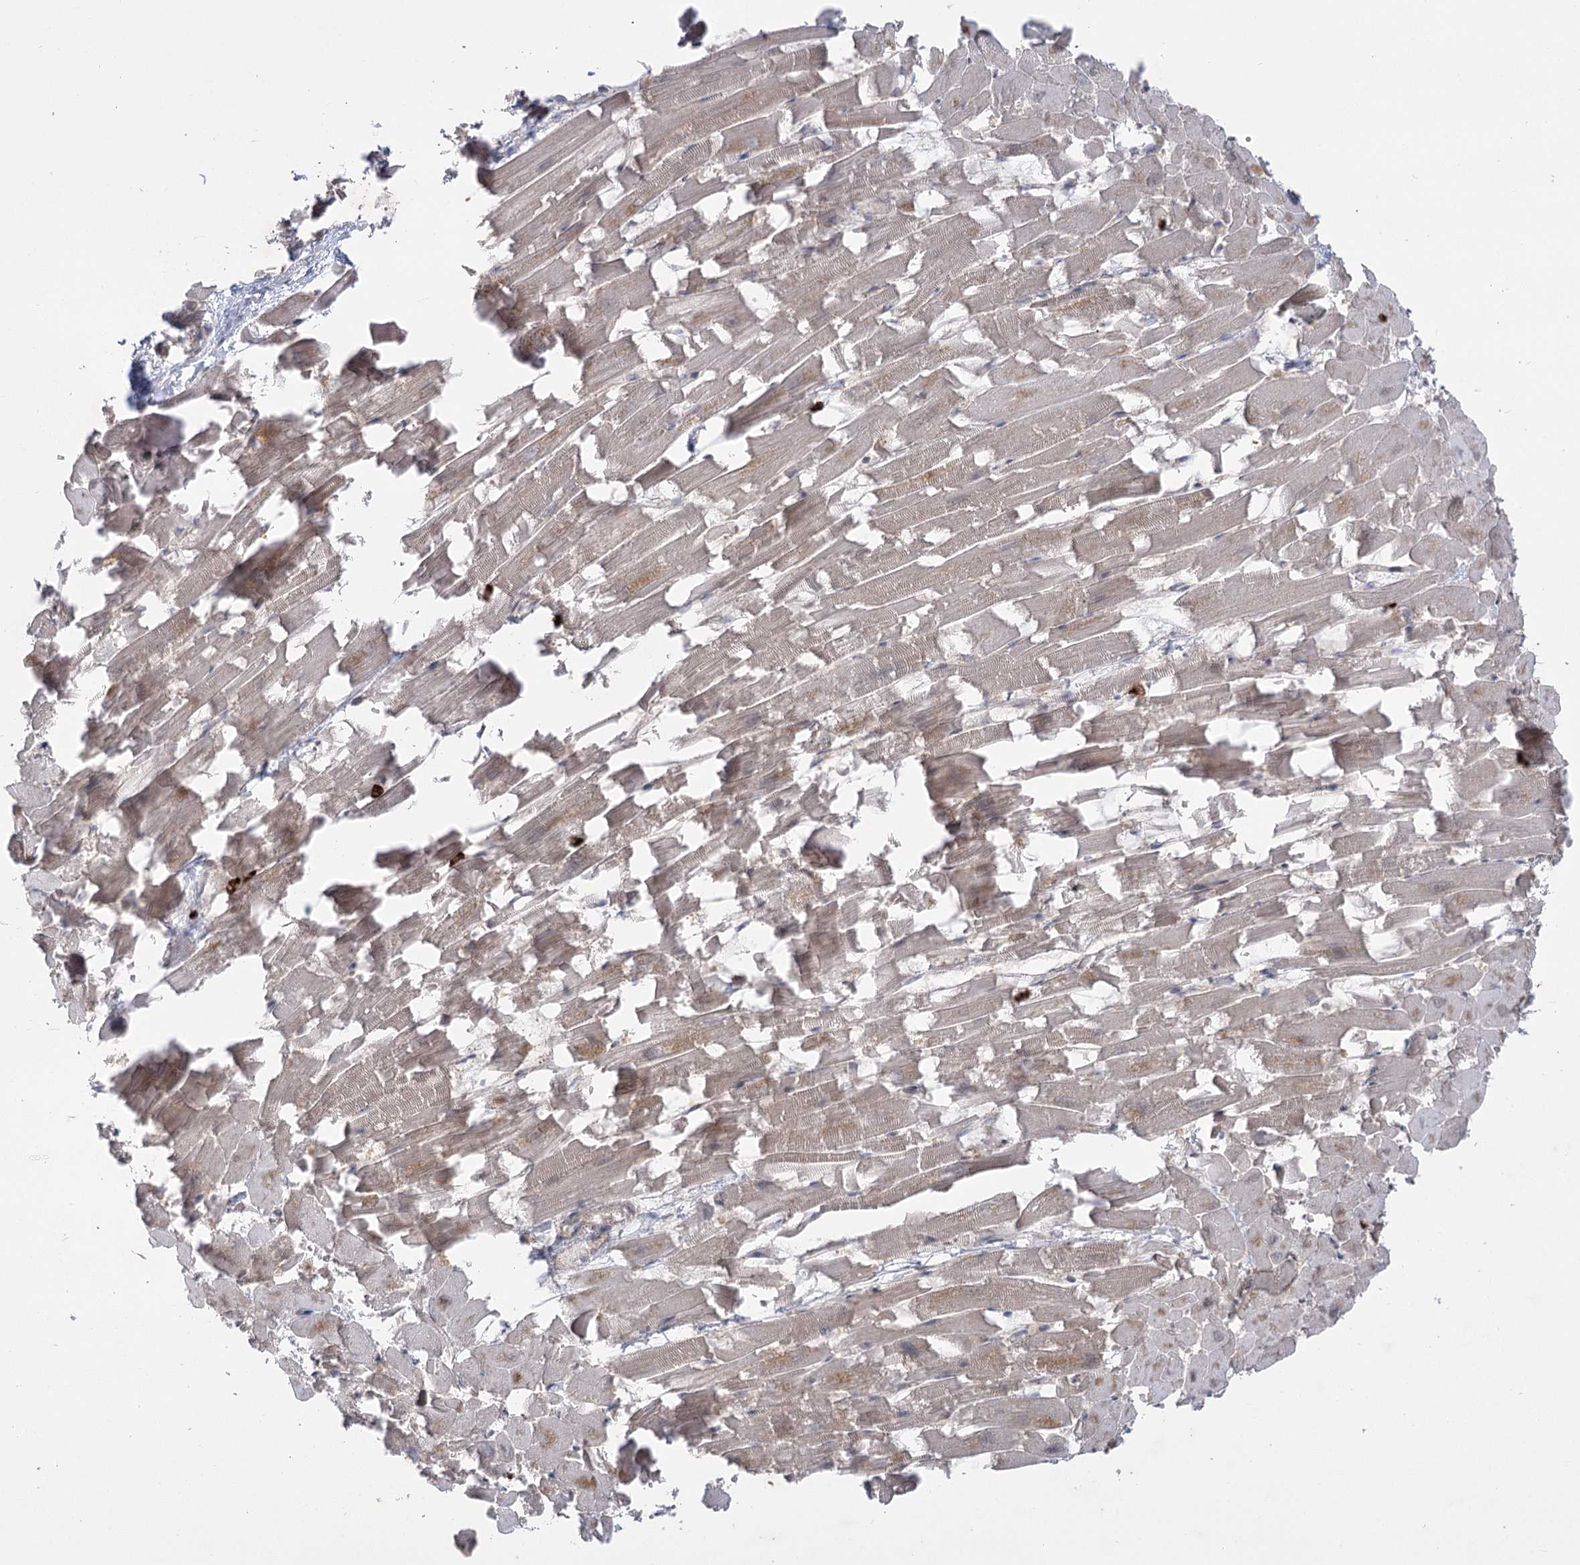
{"staining": {"intensity": "weak", "quantity": ">75%", "location": "cytoplasmic/membranous"}, "tissue": "heart muscle", "cell_type": "Cardiomyocytes", "image_type": "normal", "snomed": [{"axis": "morphology", "description": "Normal tissue, NOS"}, {"axis": "topography", "description": "Heart"}], "caption": "Protein staining demonstrates weak cytoplasmic/membranous expression in about >75% of cardiomyocytes in unremarkable heart muscle. (DAB (3,3'-diaminobenzidine) IHC with brightfield microscopy, high magnification).", "gene": "PLEKHA5", "patient": {"sex": "female", "age": 64}}